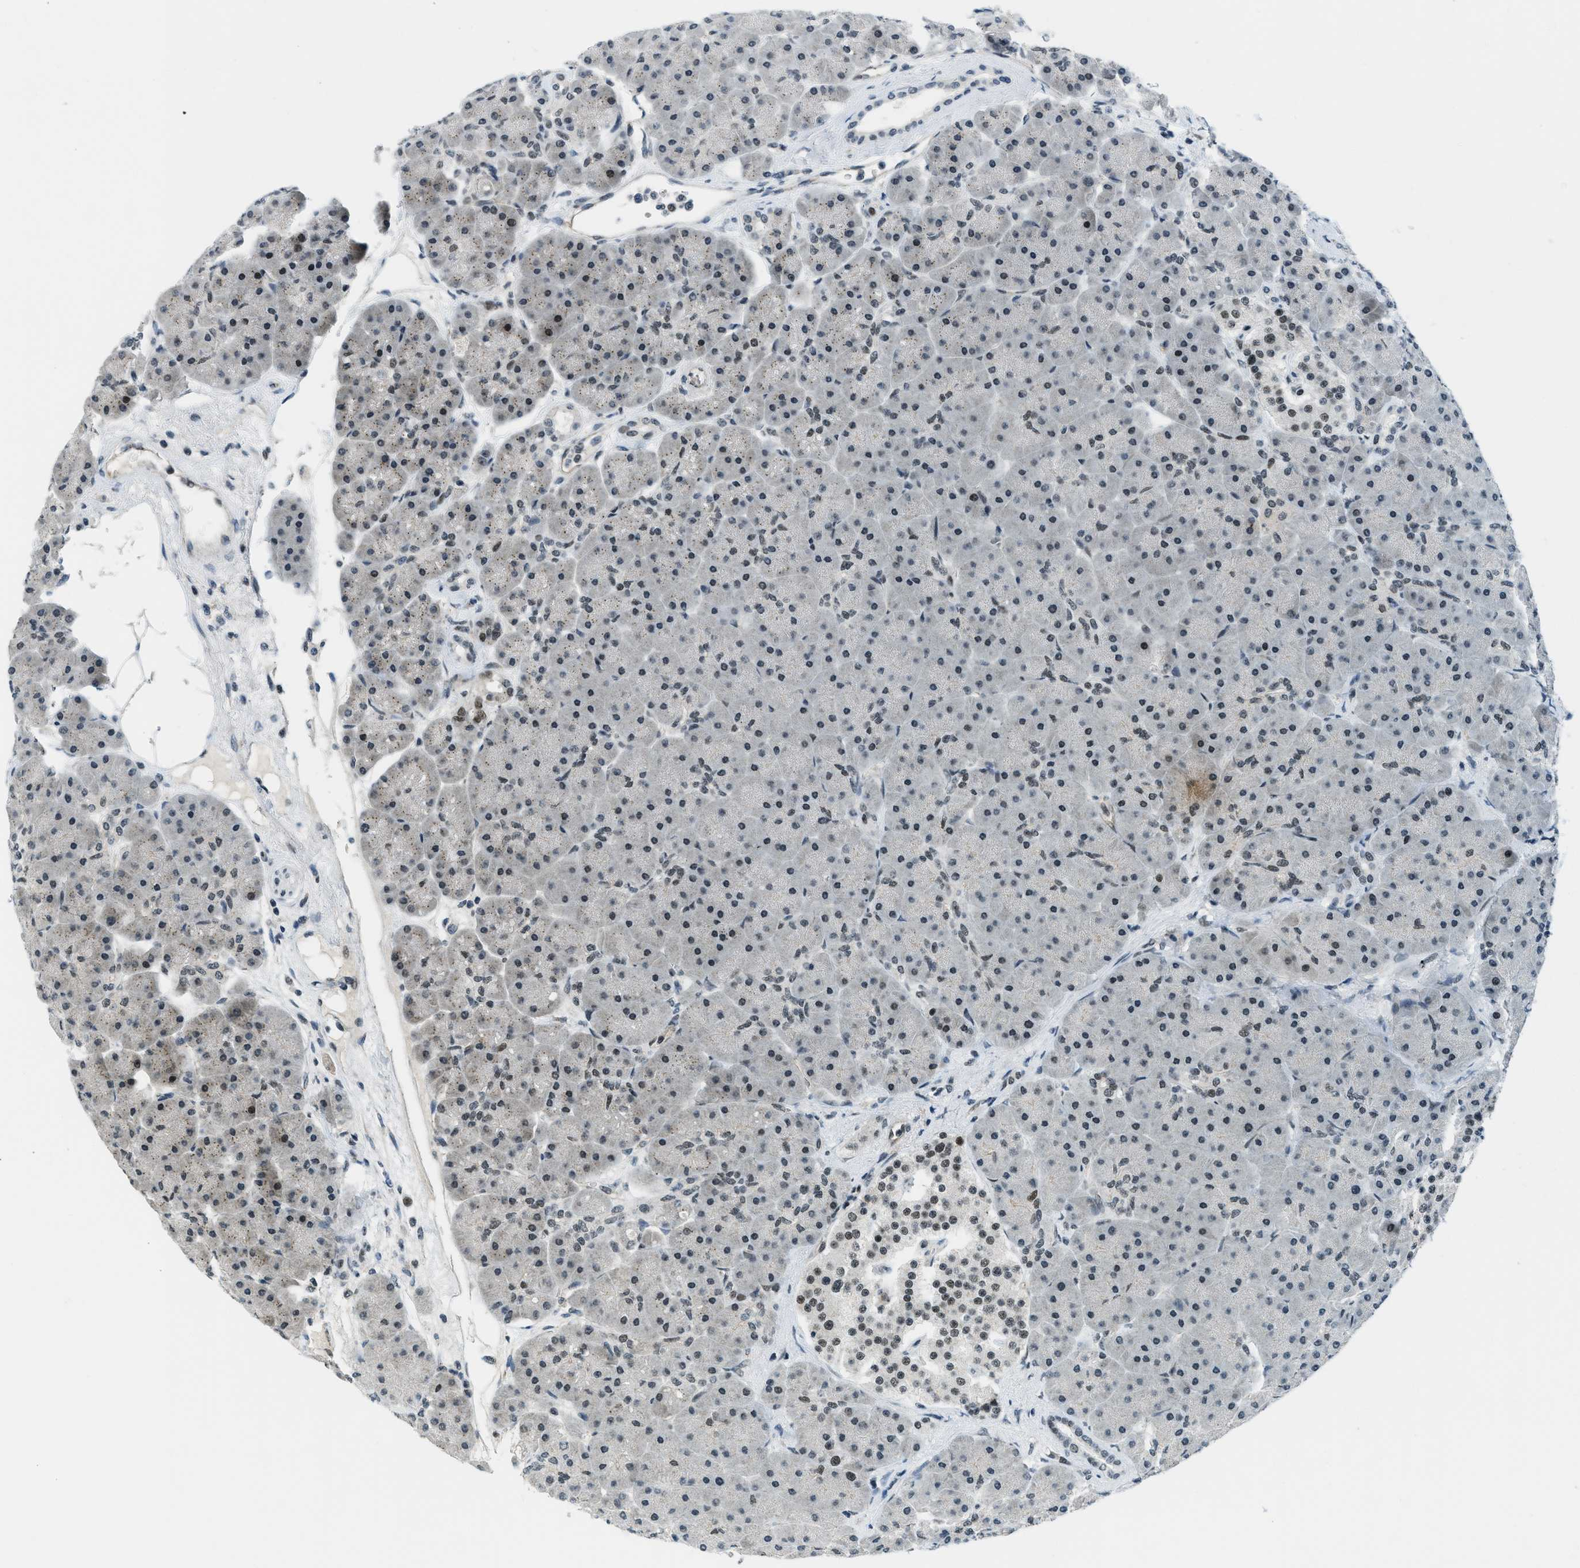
{"staining": {"intensity": "moderate", "quantity": "25%-75%", "location": "nuclear"}, "tissue": "pancreas", "cell_type": "Exocrine glandular cells", "image_type": "normal", "snomed": [{"axis": "morphology", "description": "Normal tissue, NOS"}, {"axis": "topography", "description": "Pancreas"}], "caption": "A brown stain shows moderate nuclear expression of a protein in exocrine glandular cells of benign pancreas. Using DAB (brown) and hematoxylin (blue) stains, captured at high magnification using brightfield microscopy.", "gene": "KLF6", "patient": {"sex": "male", "age": 66}}